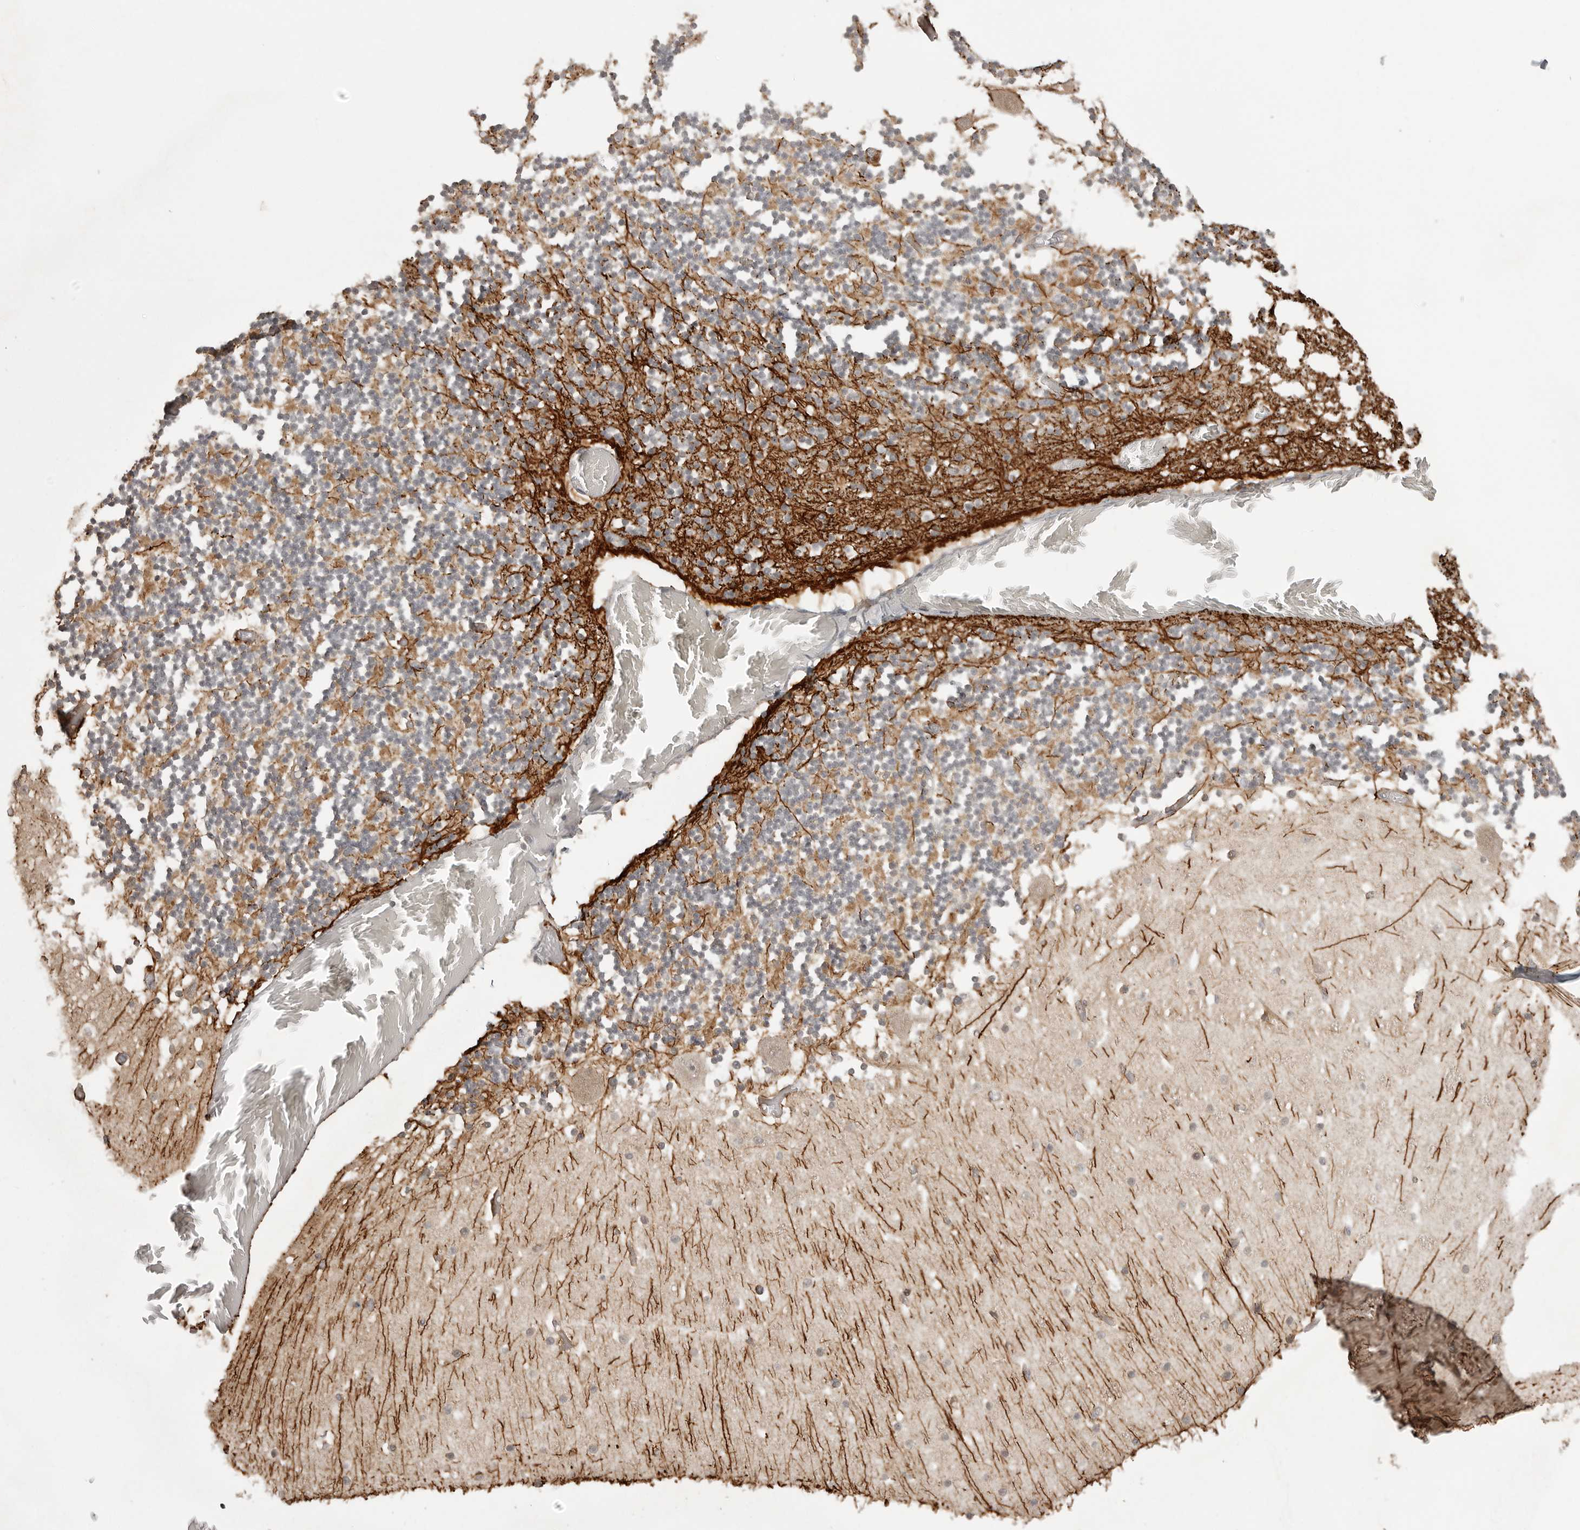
{"staining": {"intensity": "moderate", "quantity": "<25%", "location": "cytoplasmic/membranous"}, "tissue": "cerebellum", "cell_type": "Cells in granular layer", "image_type": "normal", "snomed": [{"axis": "morphology", "description": "Normal tissue, NOS"}, {"axis": "topography", "description": "Cerebellum"}], "caption": "IHC staining of unremarkable cerebellum, which displays low levels of moderate cytoplasmic/membranous staining in about <25% of cells in granular layer indicating moderate cytoplasmic/membranous protein staining. The staining was performed using DAB (3,3'-diaminobenzidine) (brown) for protein detection and nuclei were counterstained in hematoxylin (blue).", "gene": "SMG8", "patient": {"sex": "female", "age": 28}}